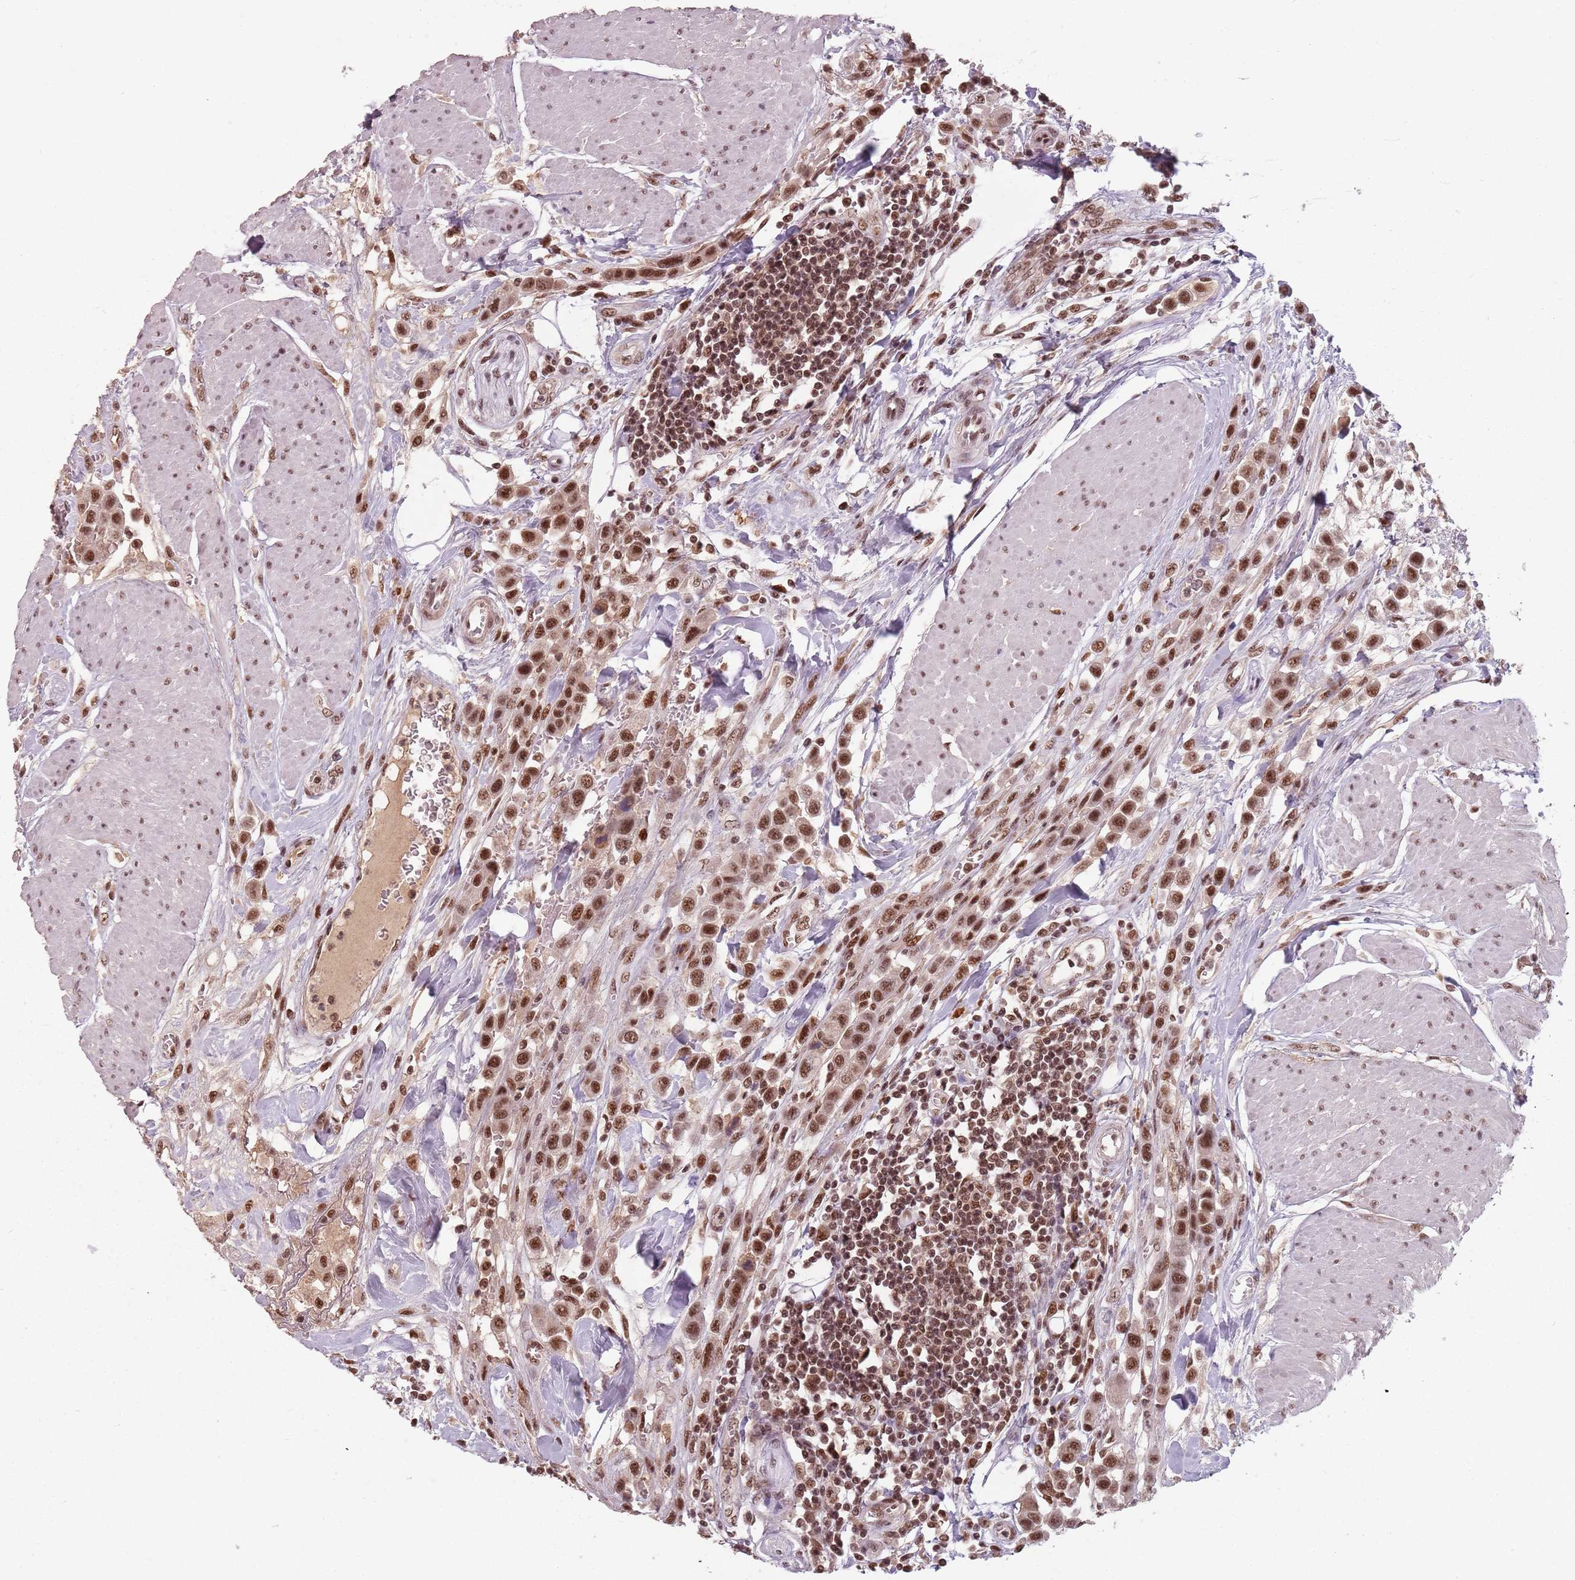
{"staining": {"intensity": "strong", "quantity": ">75%", "location": "nuclear"}, "tissue": "urothelial cancer", "cell_type": "Tumor cells", "image_type": "cancer", "snomed": [{"axis": "morphology", "description": "Urothelial carcinoma, High grade"}, {"axis": "topography", "description": "Urinary bladder"}], "caption": "Immunohistochemistry of urothelial carcinoma (high-grade) exhibits high levels of strong nuclear staining in approximately >75% of tumor cells.", "gene": "NCBP1", "patient": {"sex": "male", "age": 50}}